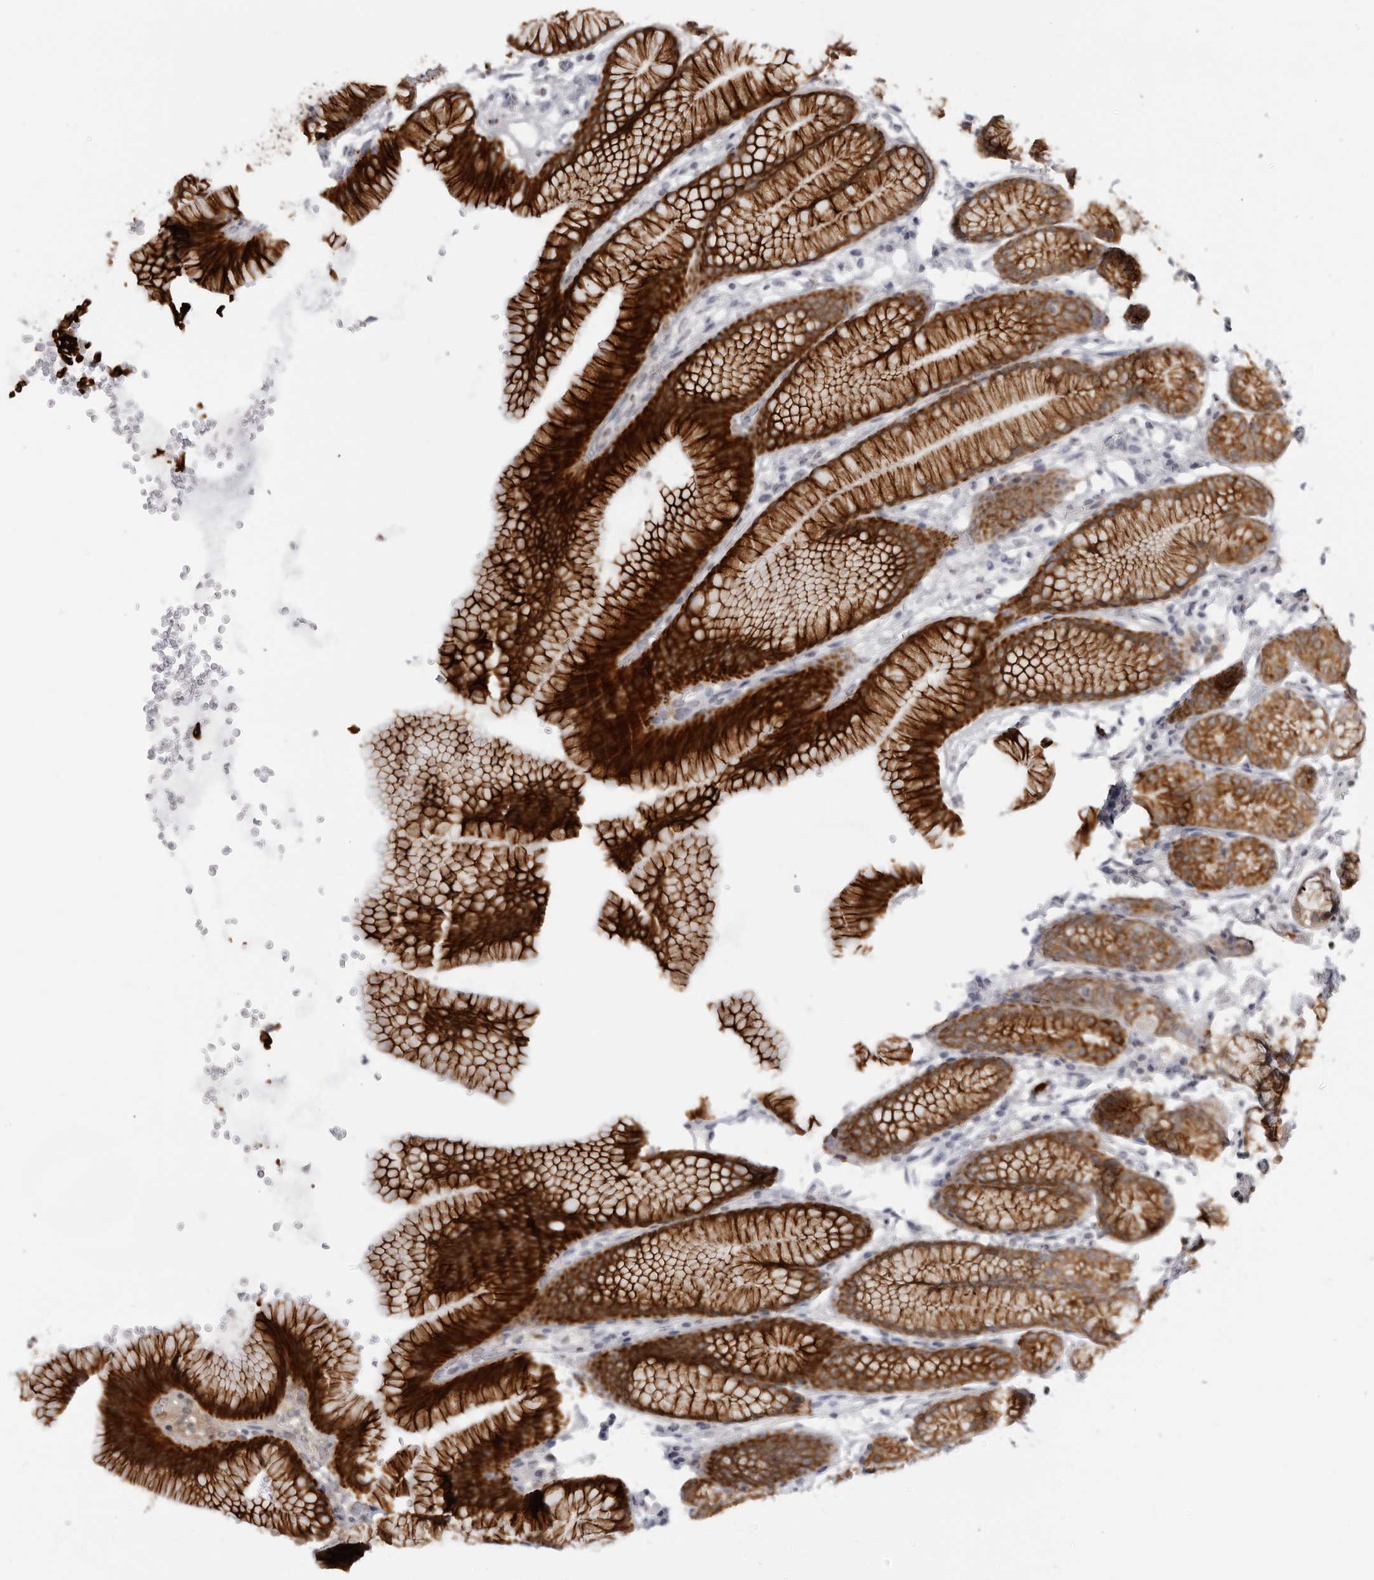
{"staining": {"intensity": "strong", "quantity": "25%-75%", "location": "cytoplasmic/membranous"}, "tissue": "stomach", "cell_type": "Glandular cells", "image_type": "normal", "snomed": [{"axis": "morphology", "description": "Normal tissue, NOS"}, {"axis": "topography", "description": "Stomach"}], "caption": "A micrograph showing strong cytoplasmic/membranous expression in approximately 25%-75% of glandular cells in unremarkable stomach, as visualized by brown immunohistochemical staining.", "gene": "SERPINF2", "patient": {"sex": "male", "age": 42}}